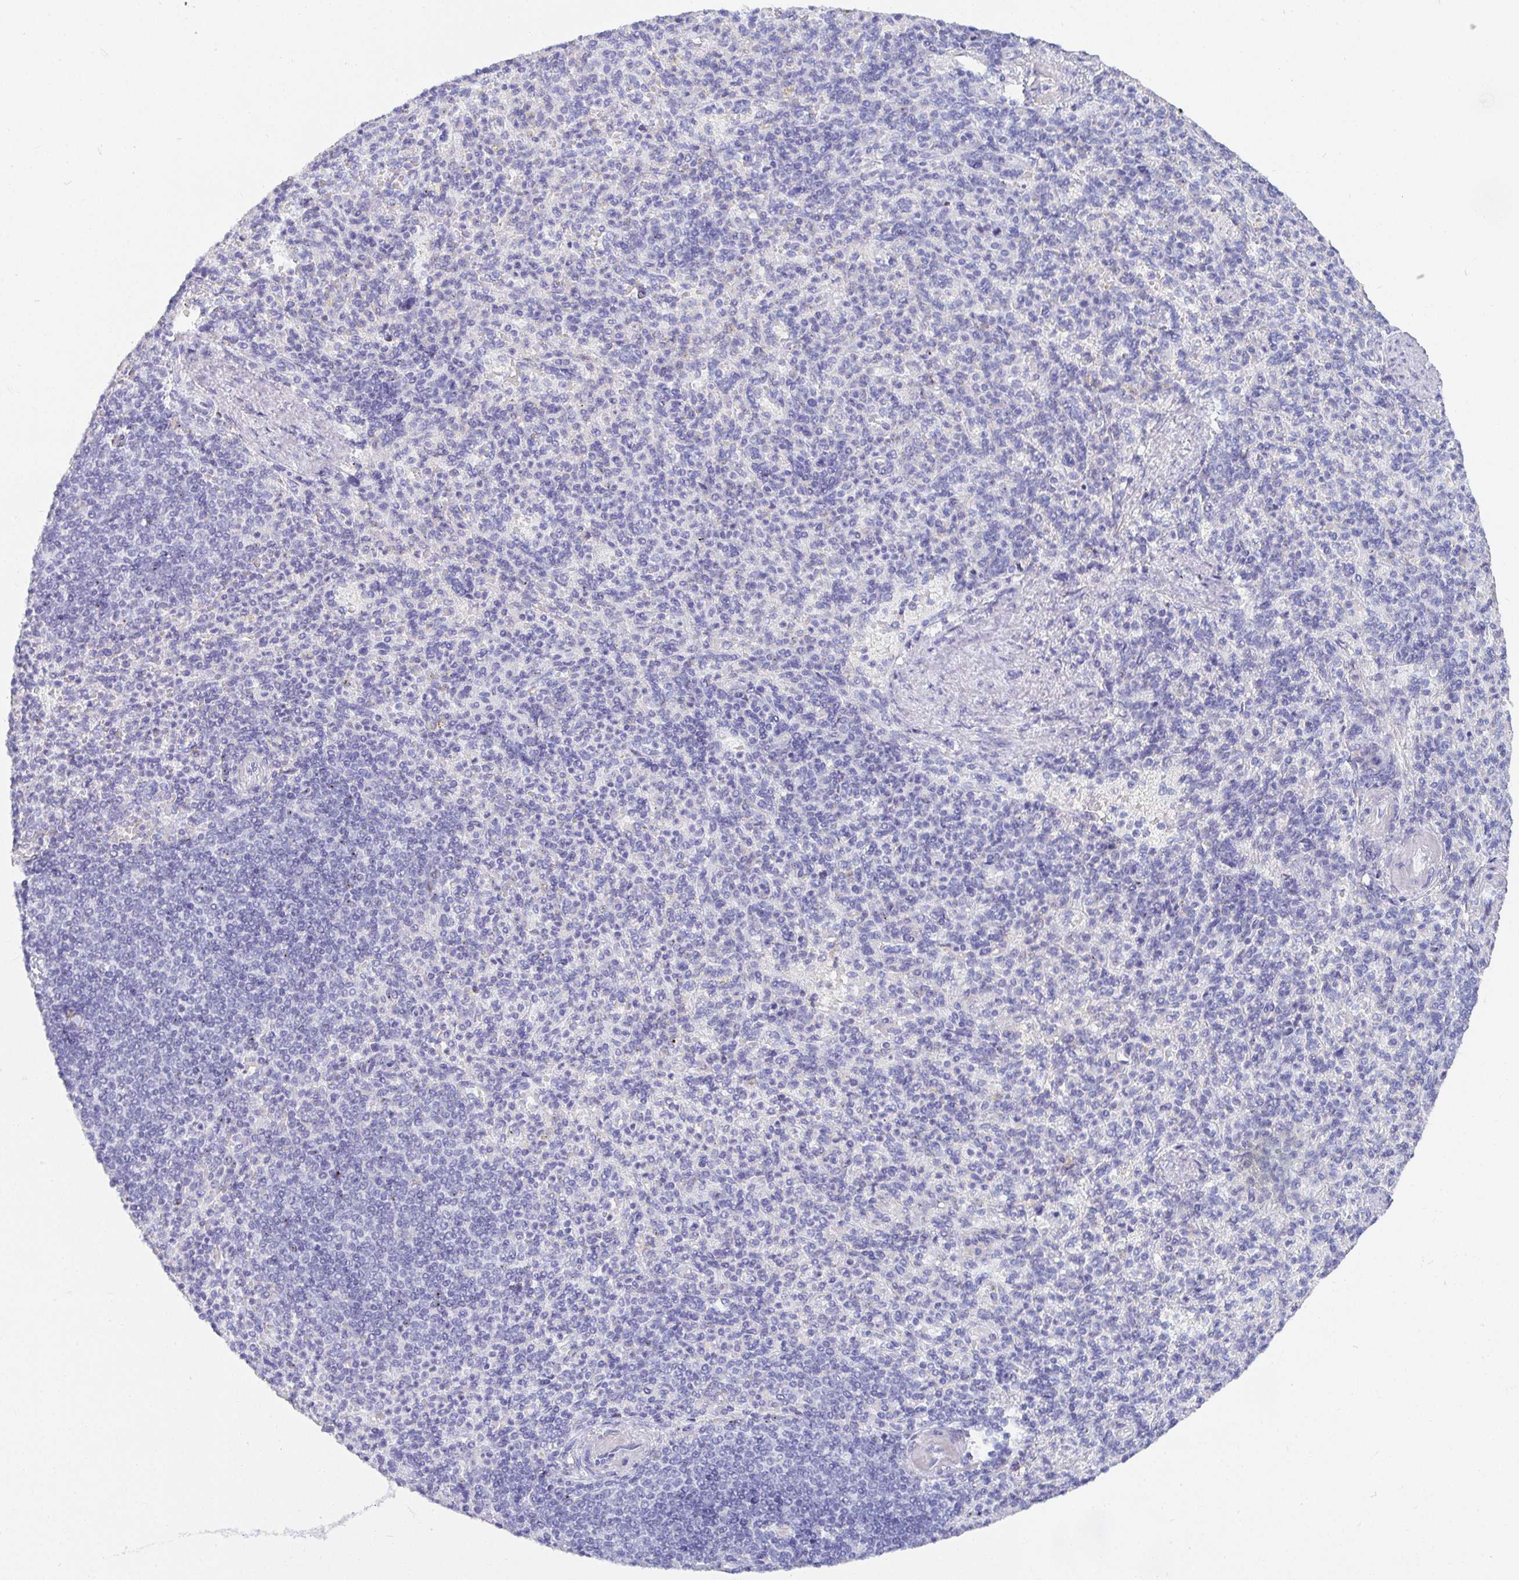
{"staining": {"intensity": "negative", "quantity": "none", "location": "none"}, "tissue": "spleen", "cell_type": "Cells in red pulp", "image_type": "normal", "snomed": [{"axis": "morphology", "description": "Normal tissue, NOS"}, {"axis": "topography", "description": "Spleen"}], "caption": "Immunohistochemistry histopathology image of normal spleen stained for a protein (brown), which exhibits no expression in cells in red pulp.", "gene": "TMEM241", "patient": {"sex": "female", "age": 74}}